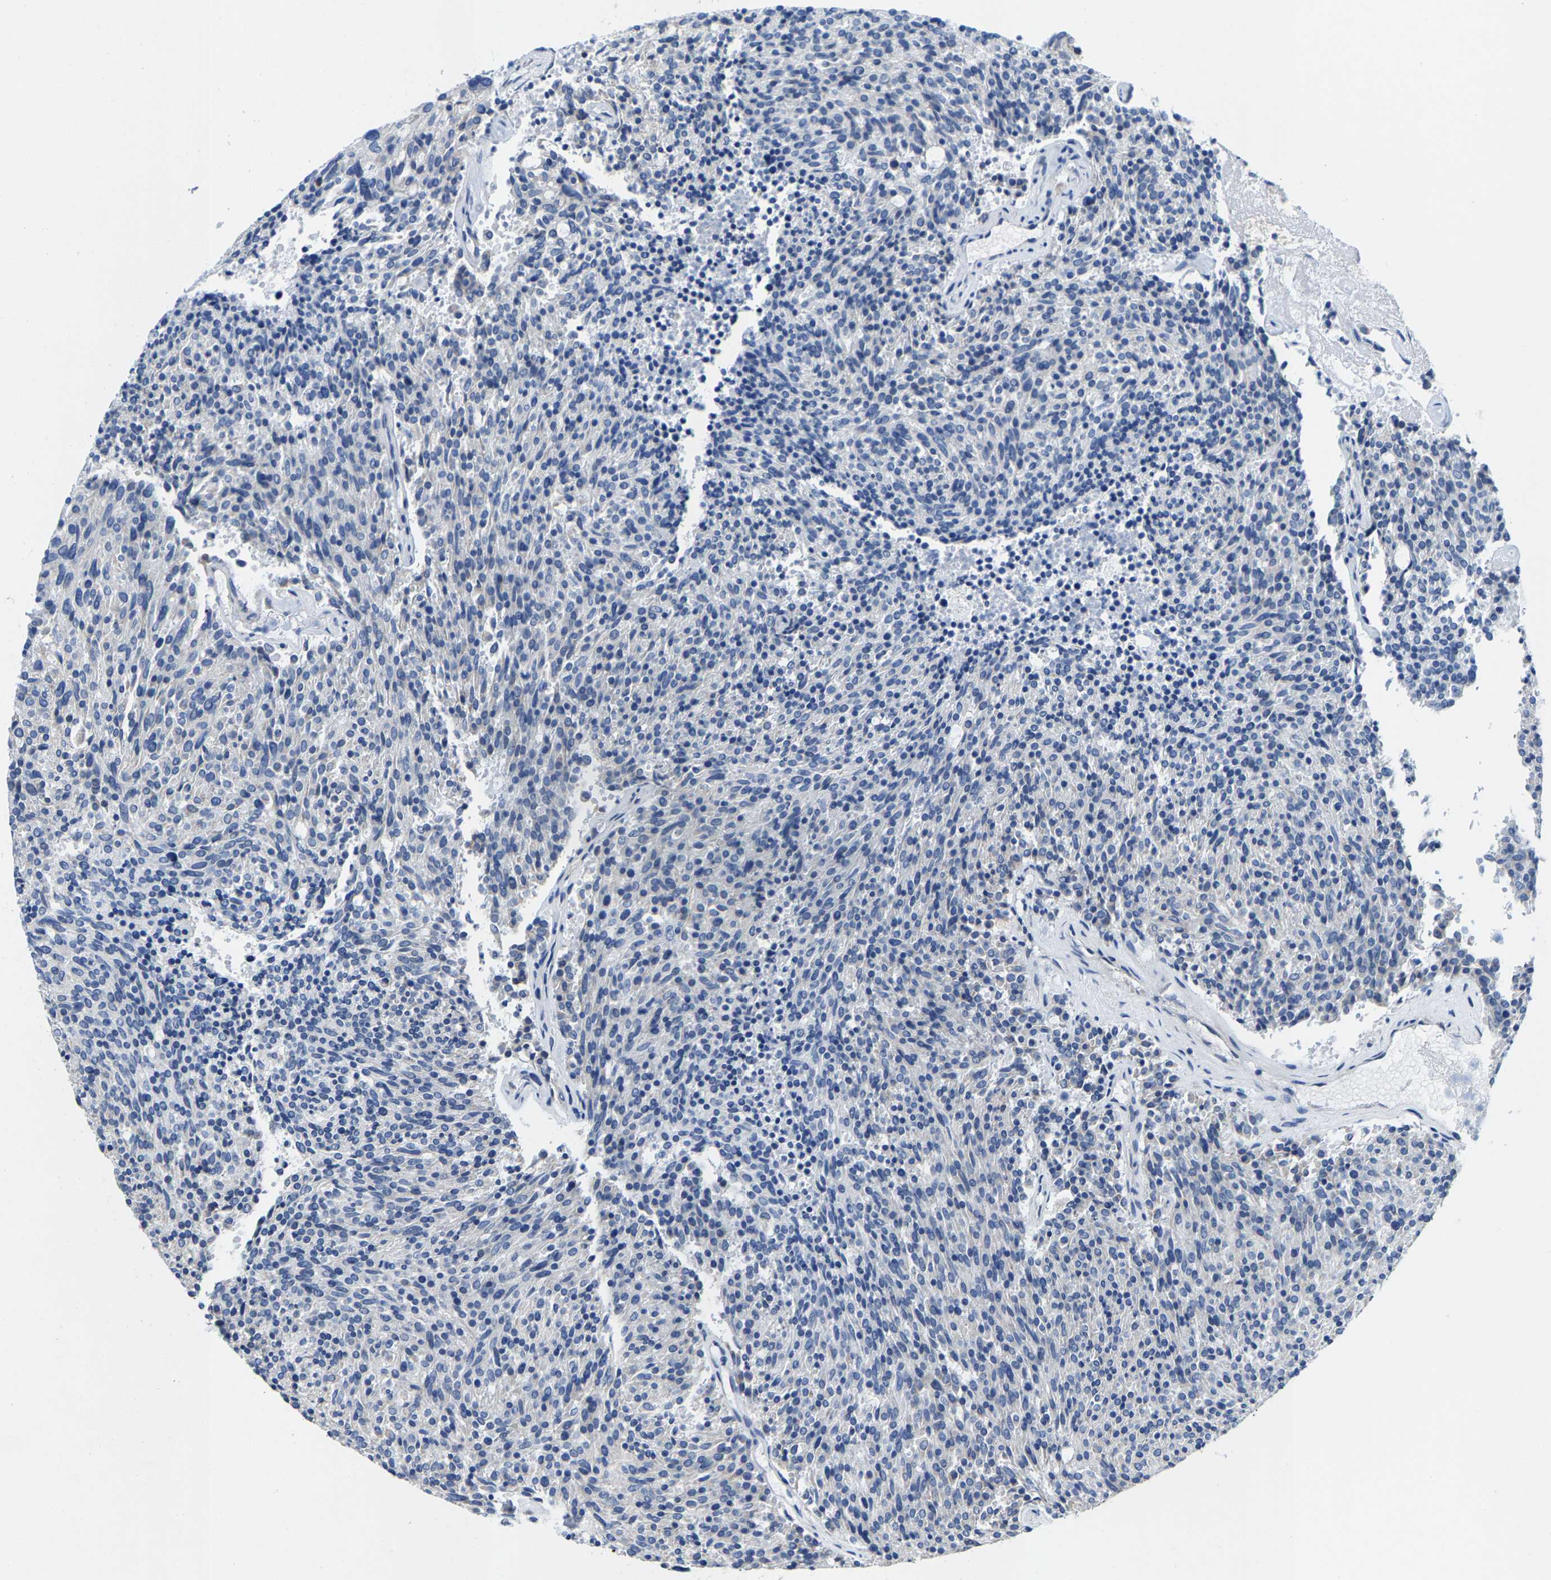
{"staining": {"intensity": "negative", "quantity": "none", "location": "none"}, "tissue": "carcinoid", "cell_type": "Tumor cells", "image_type": "cancer", "snomed": [{"axis": "morphology", "description": "Carcinoid, malignant, NOS"}, {"axis": "topography", "description": "Pancreas"}], "caption": "High magnification brightfield microscopy of carcinoid (malignant) stained with DAB (3,3'-diaminobenzidine) (brown) and counterstained with hematoxylin (blue): tumor cells show no significant staining. Brightfield microscopy of immunohistochemistry (IHC) stained with DAB (brown) and hematoxylin (blue), captured at high magnification.", "gene": "KLHL1", "patient": {"sex": "female", "age": 54}}